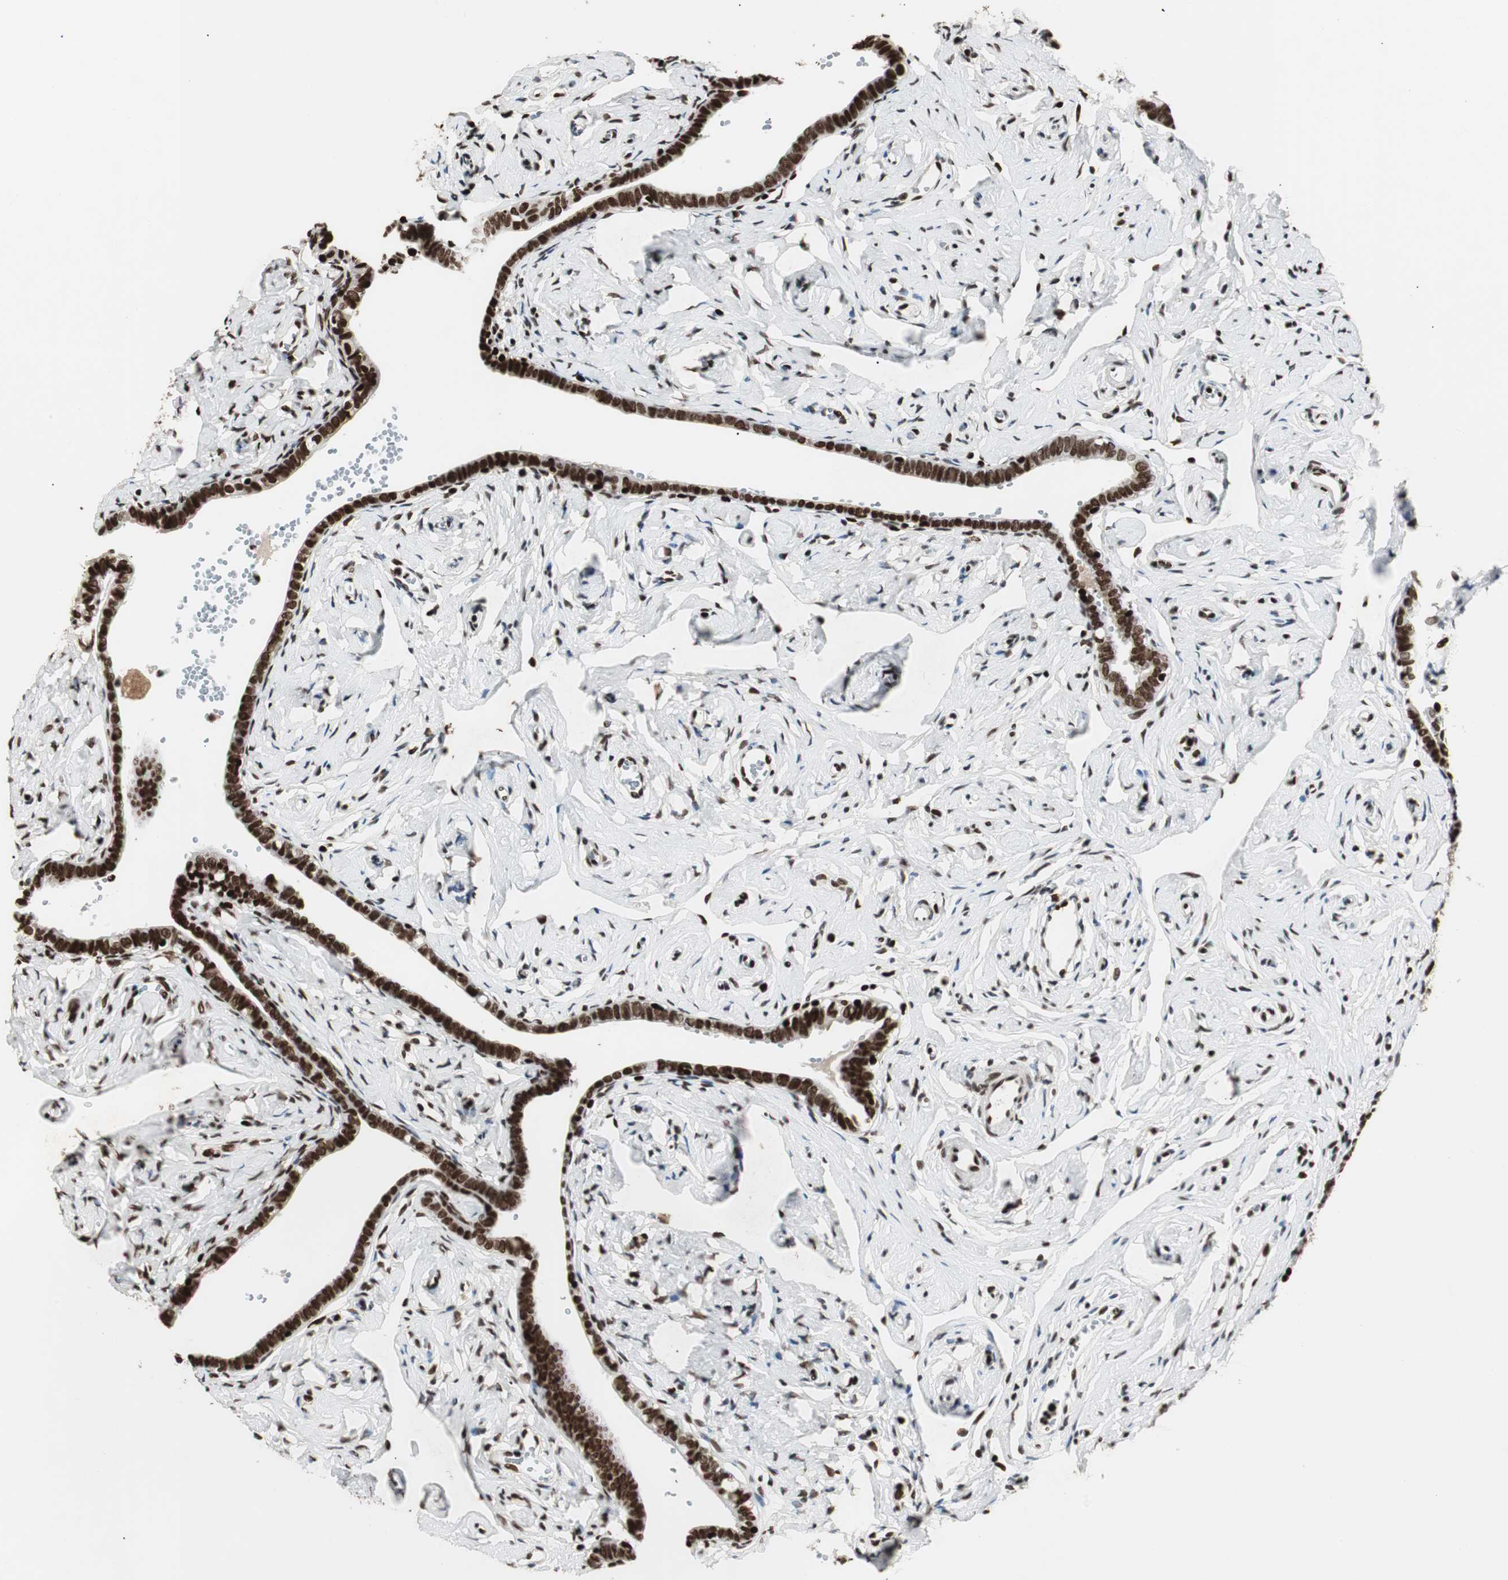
{"staining": {"intensity": "strong", "quantity": ">75%", "location": "nuclear"}, "tissue": "fallopian tube", "cell_type": "Glandular cells", "image_type": "normal", "snomed": [{"axis": "morphology", "description": "Normal tissue, NOS"}, {"axis": "topography", "description": "Fallopian tube"}], "caption": "About >75% of glandular cells in benign human fallopian tube reveal strong nuclear protein expression as visualized by brown immunohistochemical staining.", "gene": "MTA2", "patient": {"sex": "female", "age": 71}}